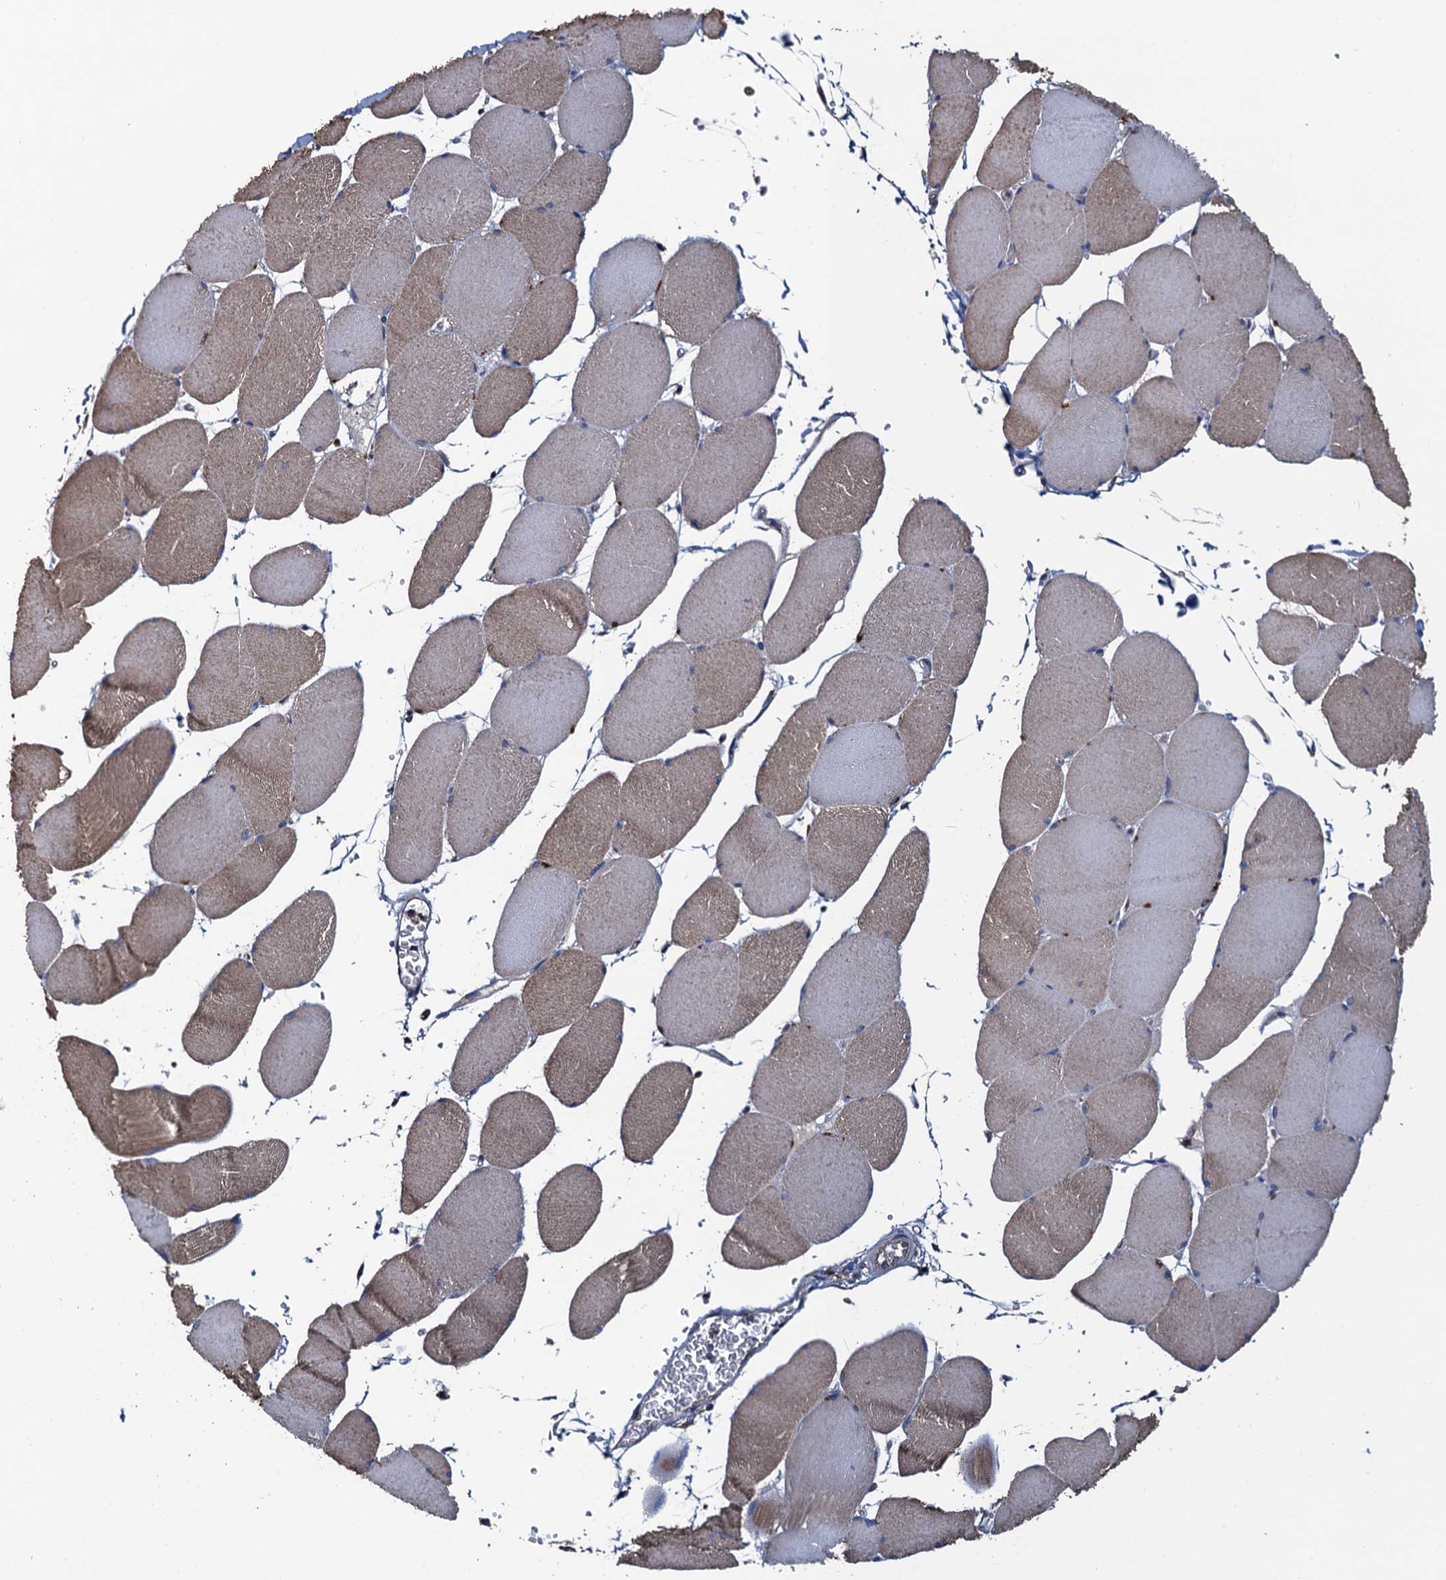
{"staining": {"intensity": "weak", "quantity": "25%-75%", "location": "cytoplasmic/membranous"}, "tissue": "skeletal muscle", "cell_type": "Myocytes", "image_type": "normal", "snomed": [{"axis": "morphology", "description": "Normal tissue, NOS"}, {"axis": "topography", "description": "Skeletal muscle"}, {"axis": "topography", "description": "Head-Neck"}], "caption": "Immunohistochemistry micrograph of benign skeletal muscle: human skeletal muscle stained using IHC shows low levels of weak protein expression localized specifically in the cytoplasmic/membranous of myocytes, appearing as a cytoplasmic/membranous brown color.", "gene": "ADCY9", "patient": {"sex": "male", "age": 66}}